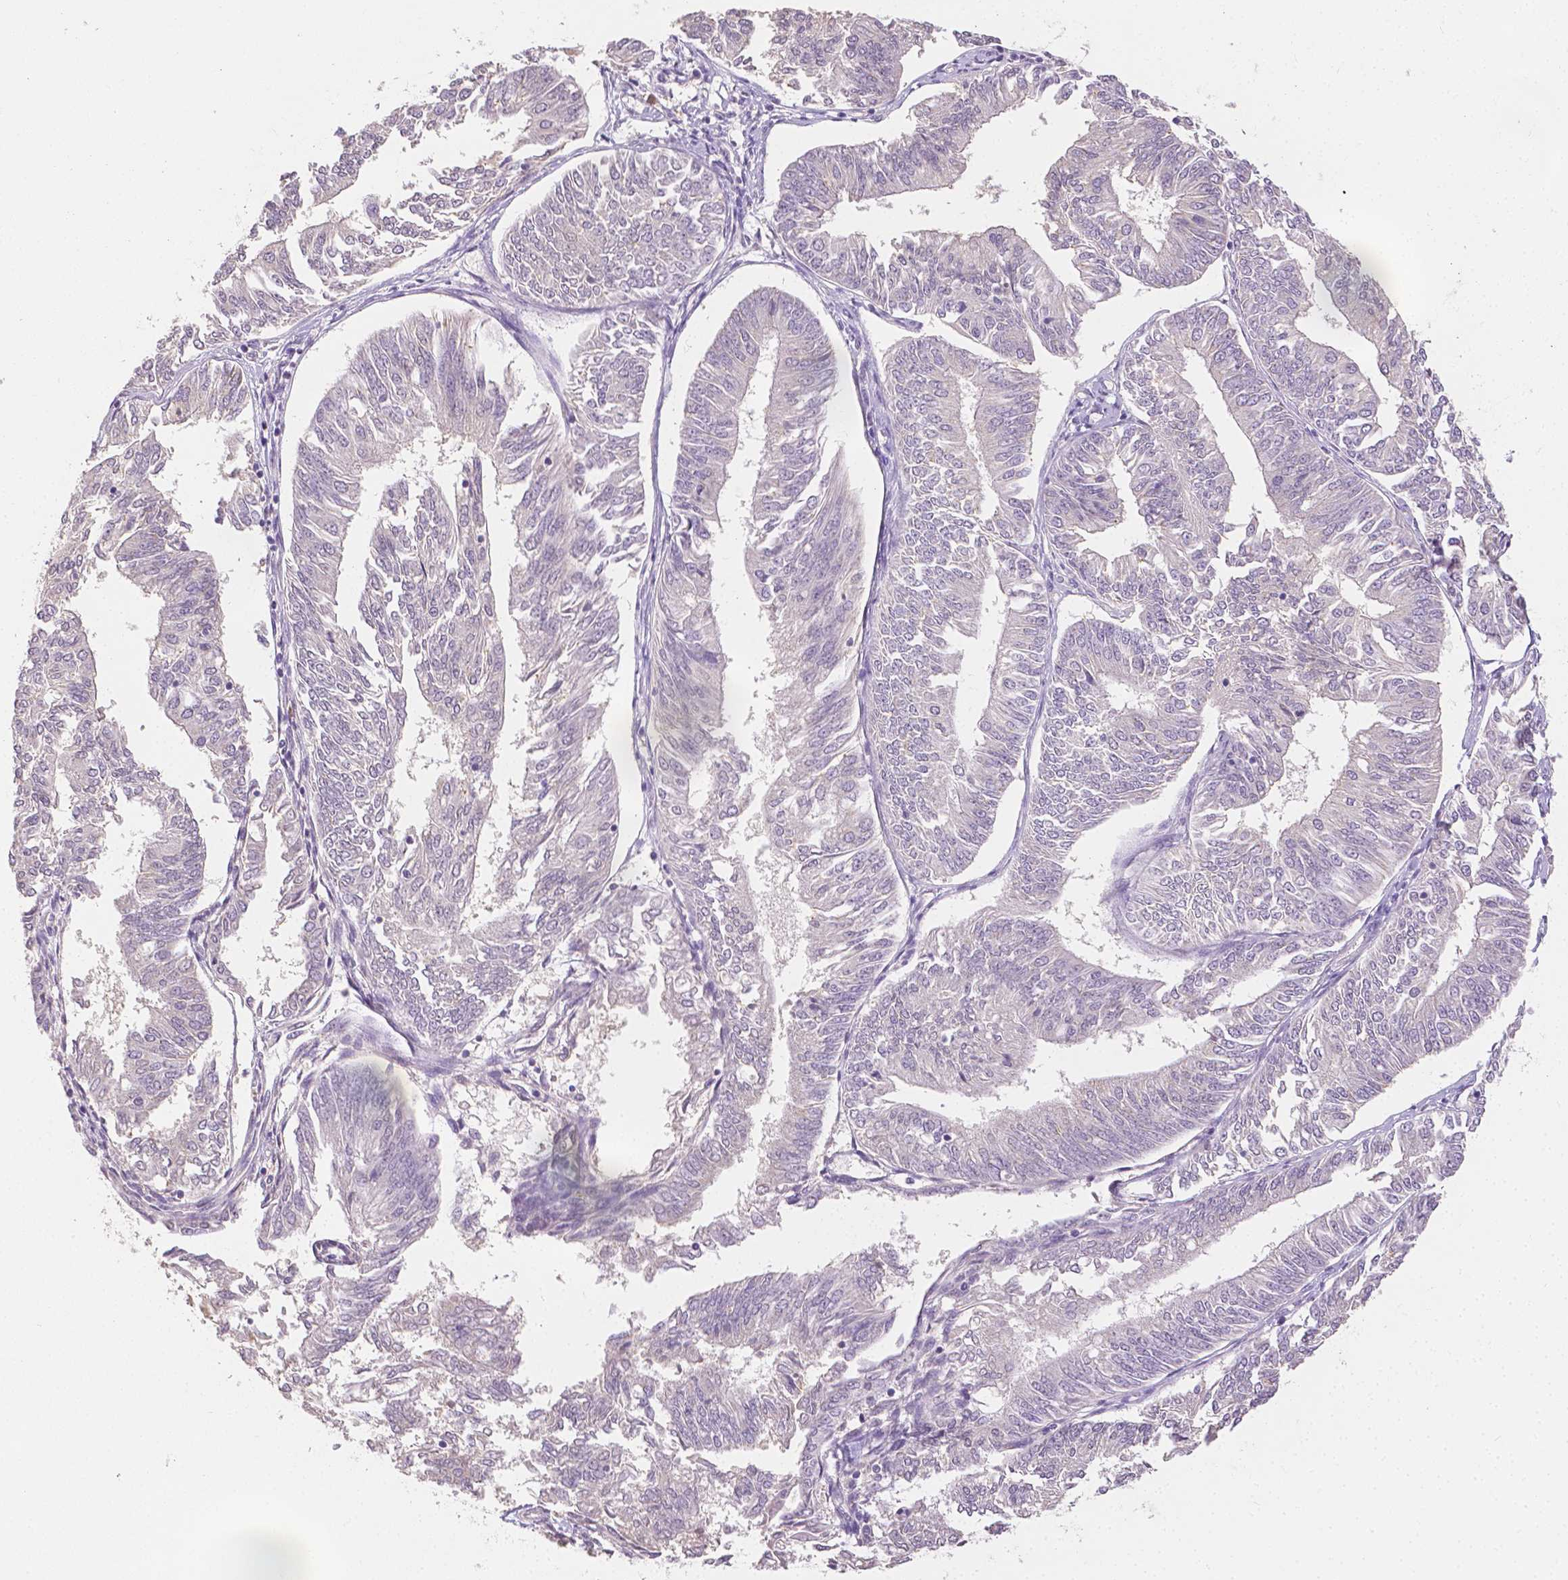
{"staining": {"intensity": "negative", "quantity": "none", "location": "none"}, "tissue": "endometrial cancer", "cell_type": "Tumor cells", "image_type": "cancer", "snomed": [{"axis": "morphology", "description": "Adenocarcinoma, NOS"}, {"axis": "topography", "description": "Endometrium"}], "caption": "Human endometrial cancer (adenocarcinoma) stained for a protein using IHC demonstrates no expression in tumor cells.", "gene": "TGM1", "patient": {"sex": "female", "age": 58}}